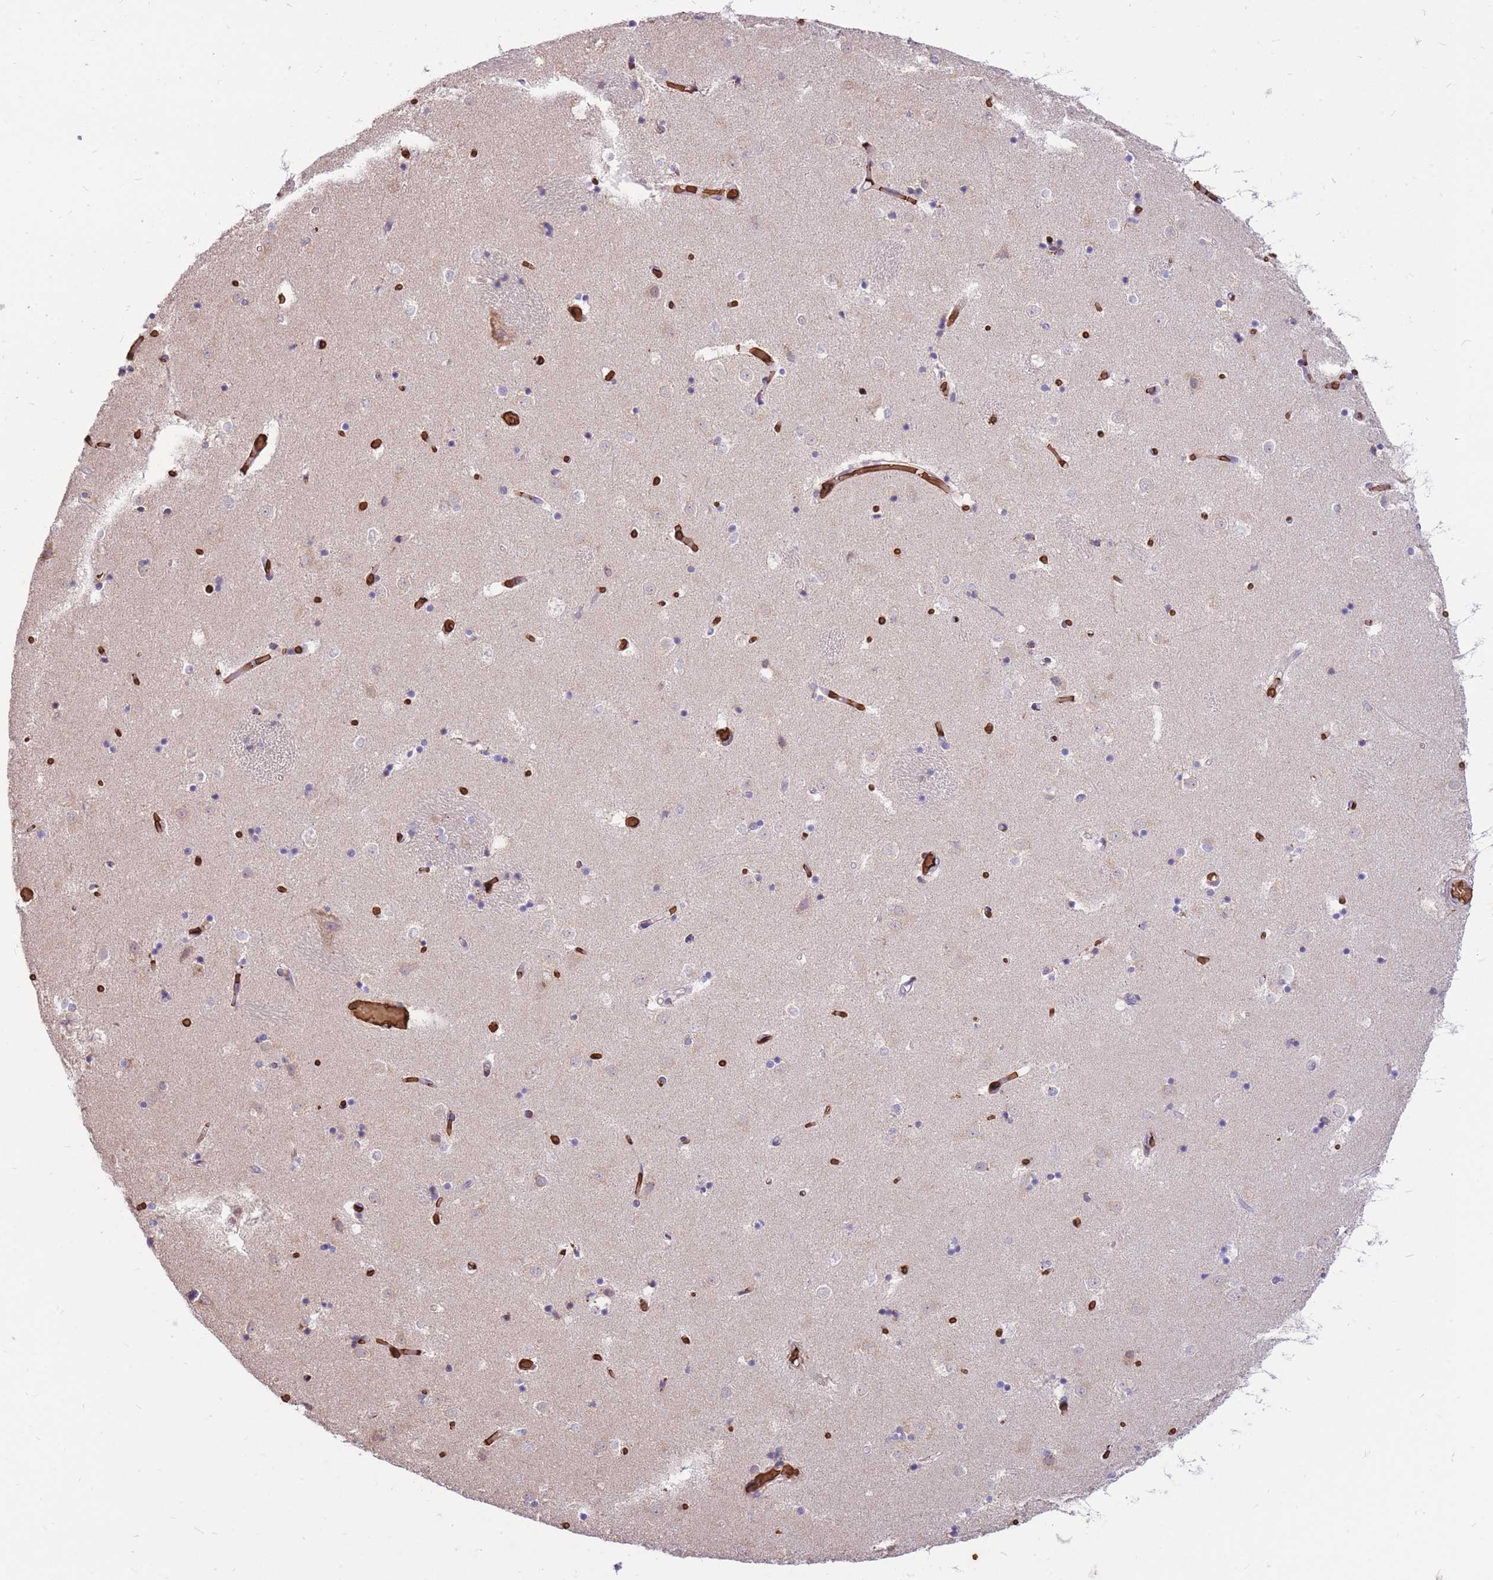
{"staining": {"intensity": "weak", "quantity": "<25%", "location": "cytoplasmic/membranous"}, "tissue": "caudate", "cell_type": "Glial cells", "image_type": "normal", "snomed": [{"axis": "morphology", "description": "Normal tissue, NOS"}, {"axis": "topography", "description": "Lateral ventricle wall"}], "caption": "Glial cells are negative for brown protein staining in normal caudate. Brightfield microscopy of immunohistochemistry stained with DAB (3,3'-diaminobenzidine) (brown) and hematoxylin (blue), captured at high magnification.", "gene": "ATP10D", "patient": {"sex": "female", "age": 52}}